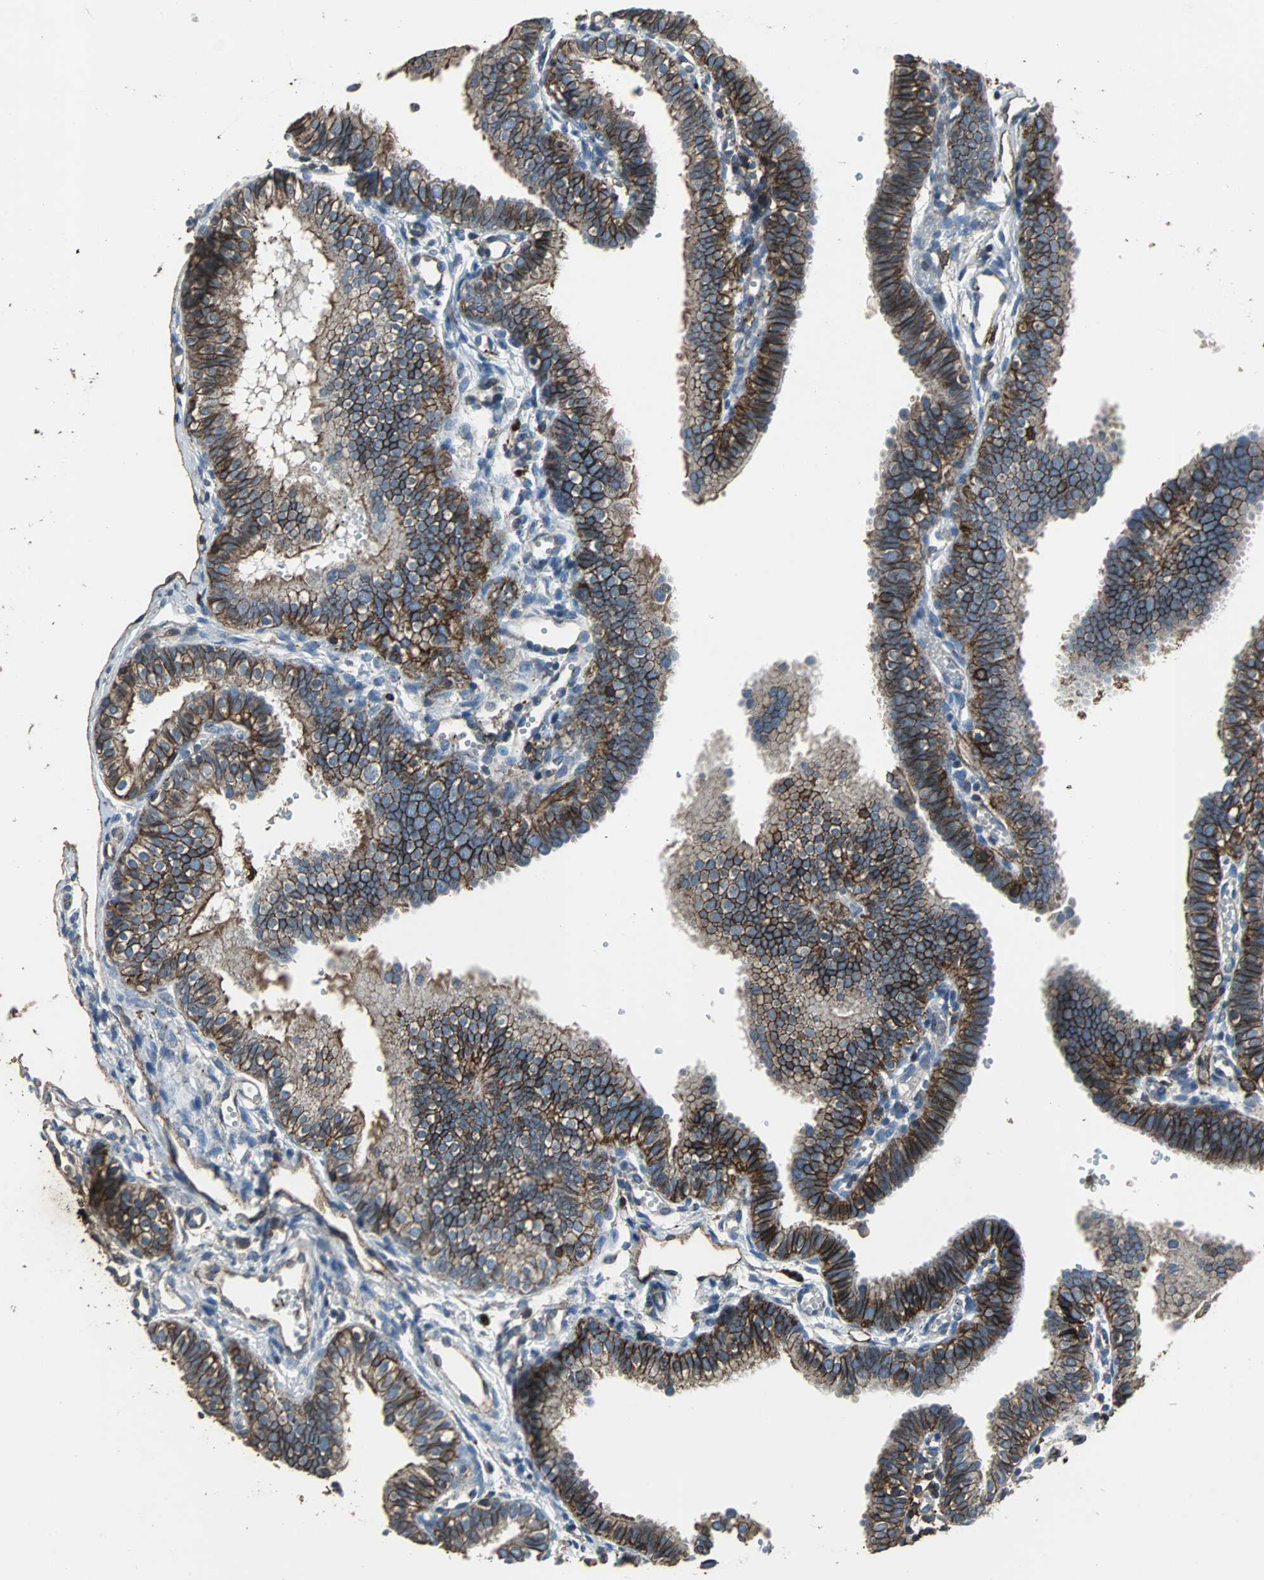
{"staining": {"intensity": "moderate", "quantity": ">75%", "location": "cytoplasmic/membranous"}, "tissue": "fallopian tube", "cell_type": "Glandular cells", "image_type": "normal", "snomed": [{"axis": "morphology", "description": "Normal tissue, NOS"}, {"axis": "topography", "description": "Fallopian tube"}, {"axis": "topography", "description": "Placenta"}], "caption": "DAB (3,3'-diaminobenzidine) immunohistochemical staining of benign human fallopian tube reveals moderate cytoplasmic/membranous protein staining in about >75% of glandular cells.", "gene": "F11R", "patient": {"sex": "female", "age": 34}}